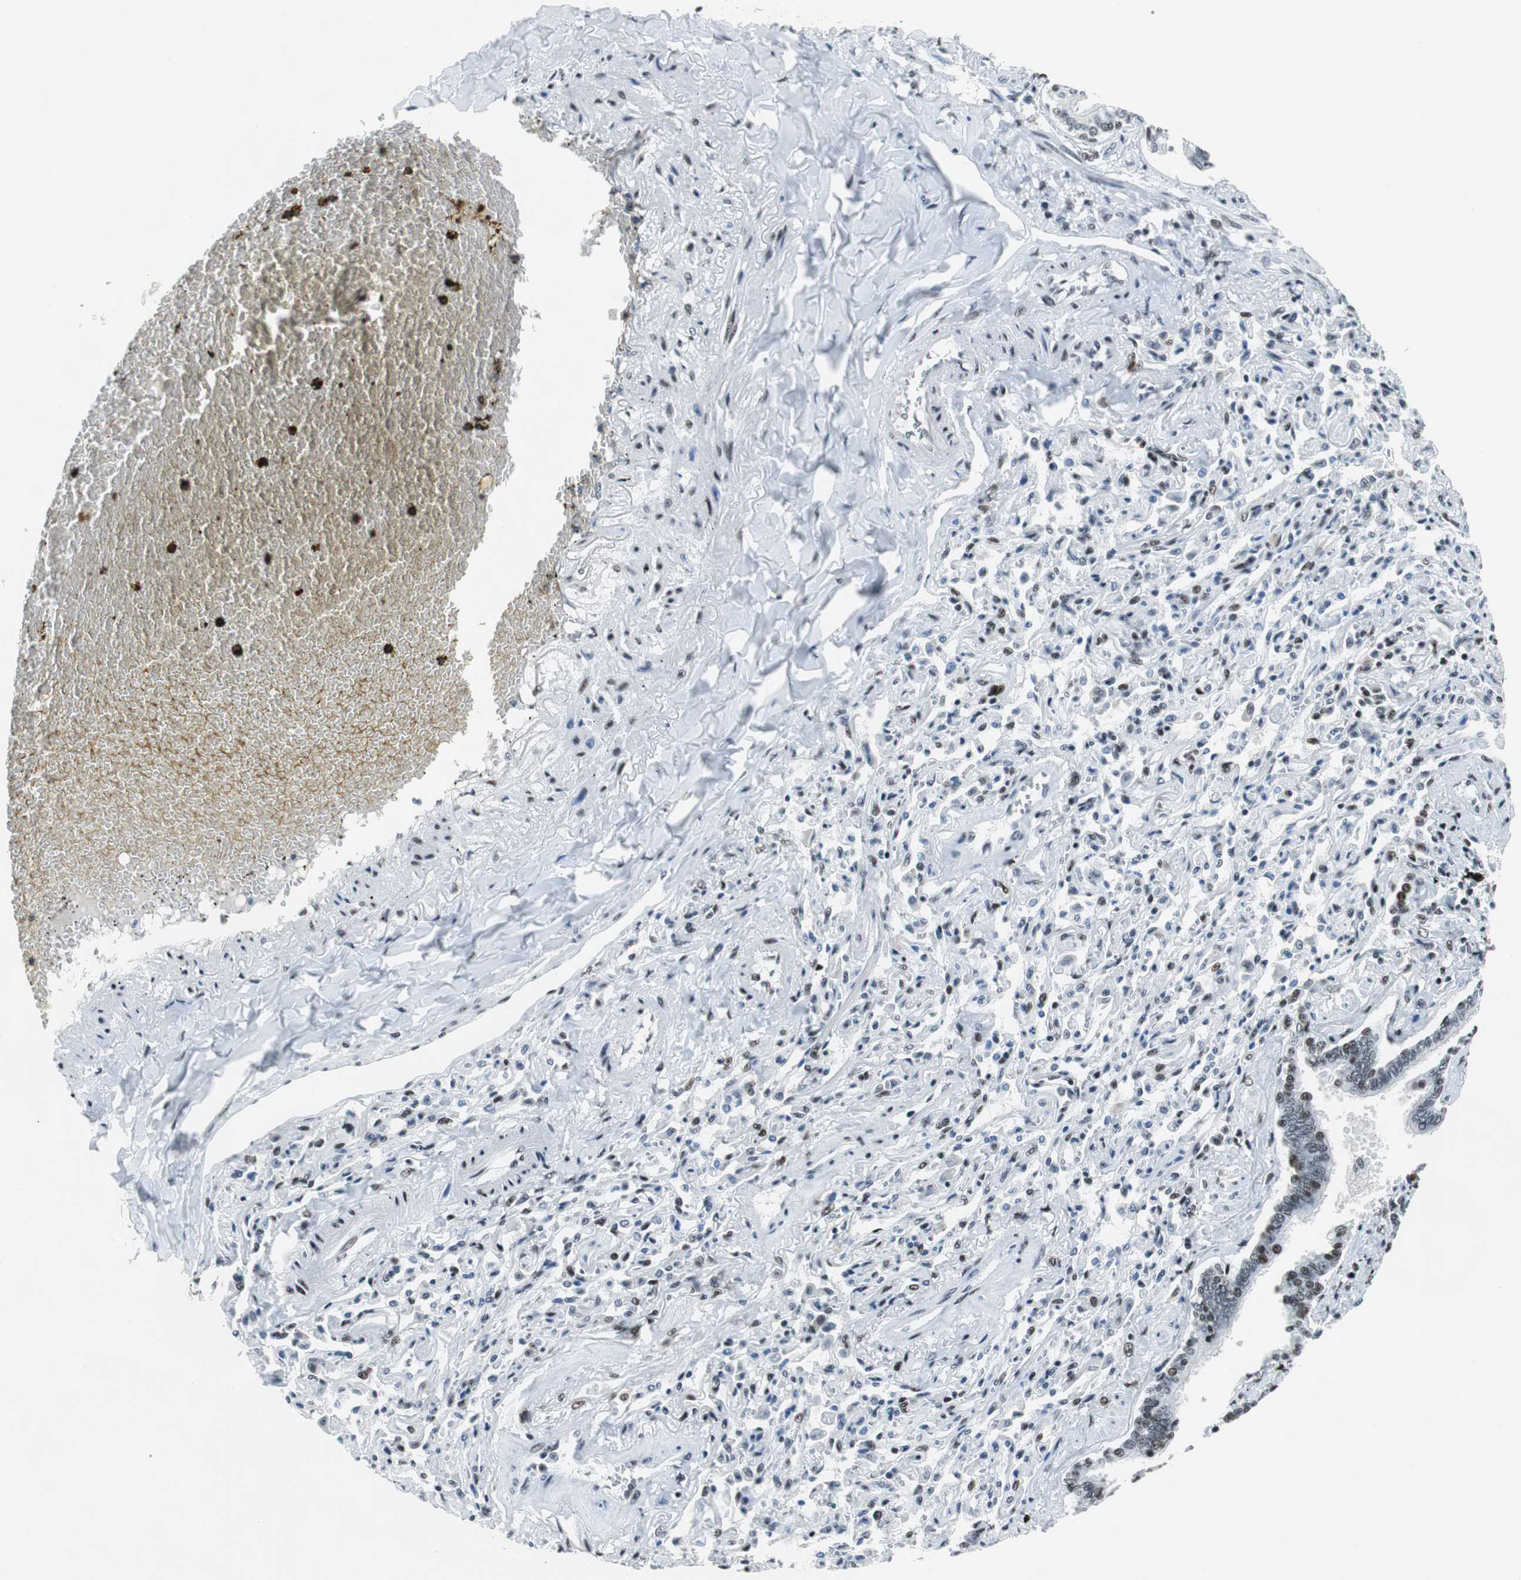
{"staining": {"intensity": "weak", "quantity": "<25%", "location": "nuclear"}, "tissue": "bronchus", "cell_type": "Respiratory epithelial cells", "image_type": "normal", "snomed": [{"axis": "morphology", "description": "Normal tissue, NOS"}, {"axis": "topography", "description": "Lung"}], "caption": "Immunohistochemical staining of normal bronchus reveals no significant staining in respiratory epithelial cells.", "gene": "HDAC3", "patient": {"sex": "male", "age": 64}}